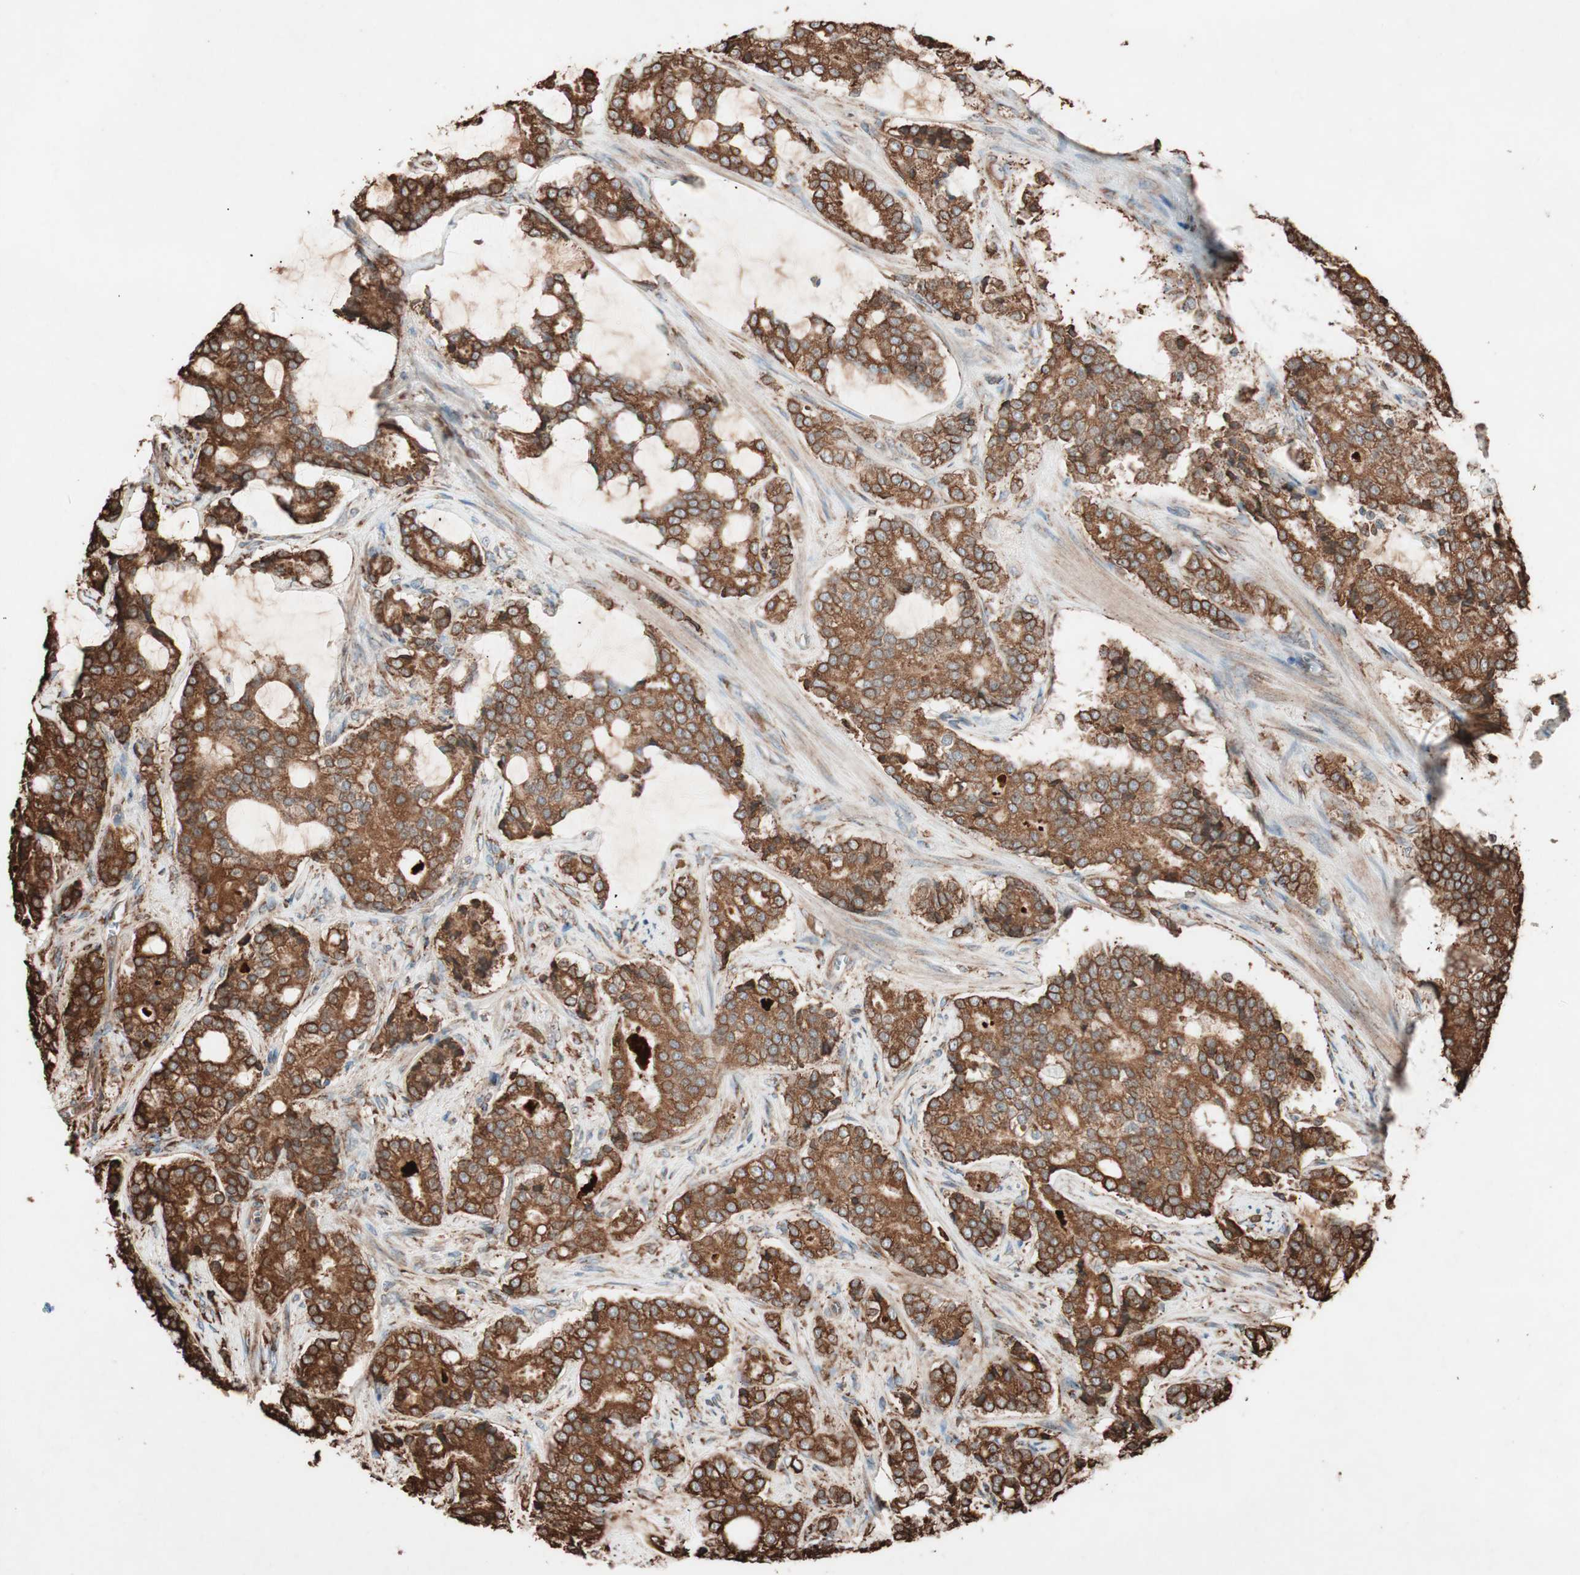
{"staining": {"intensity": "strong", "quantity": ">75%", "location": "cytoplasmic/membranous"}, "tissue": "prostate cancer", "cell_type": "Tumor cells", "image_type": "cancer", "snomed": [{"axis": "morphology", "description": "Adenocarcinoma, Low grade"}, {"axis": "topography", "description": "Prostate"}], "caption": "The immunohistochemical stain highlights strong cytoplasmic/membranous positivity in tumor cells of prostate low-grade adenocarcinoma tissue. (Brightfield microscopy of DAB IHC at high magnification).", "gene": "VEGFA", "patient": {"sex": "male", "age": 58}}